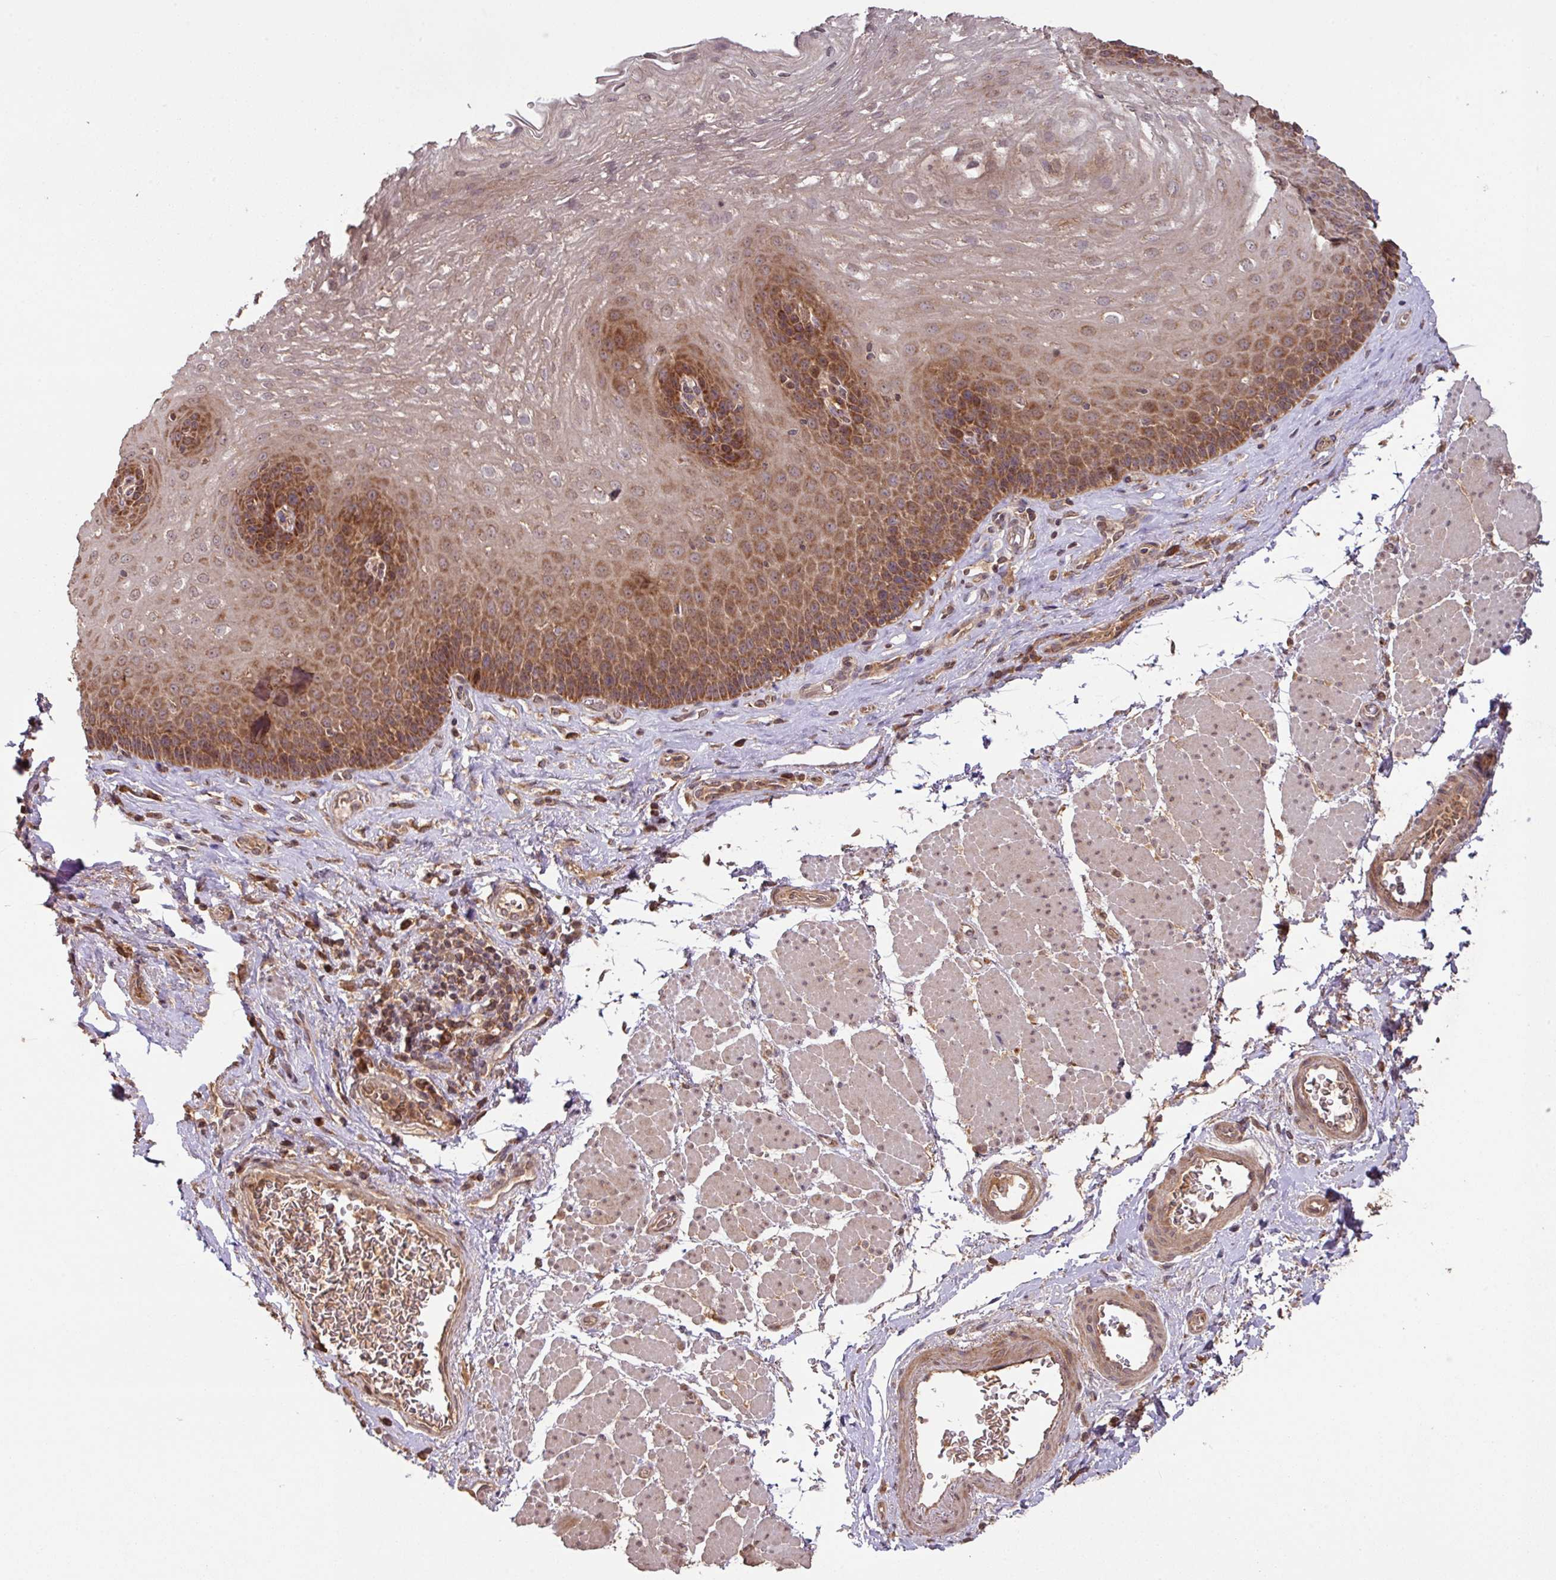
{"staining": {"intensity": "strong", "quantity": ">75%", "location": "cytoplasmic/membranous"}, "tissue": "esophagus", "cell_type": "Squamous epithelial cells", "image_type": "normal", "snomed": [{"axis": "morphology", "description": "Normal tissue, NOS"}, {"axis": "topography", "description": "Esophagus"}], "caption": "The histopathology image demonstrates staining of unremarkable esophagus, revealing strong cytoplasmic/membranous protein staining (brown color) within squamous epithelial cells. (IHC, brightfield microscopy, high magnification).", "gene": "MRRF", "patient": {"sex": "female", "age": 66}}